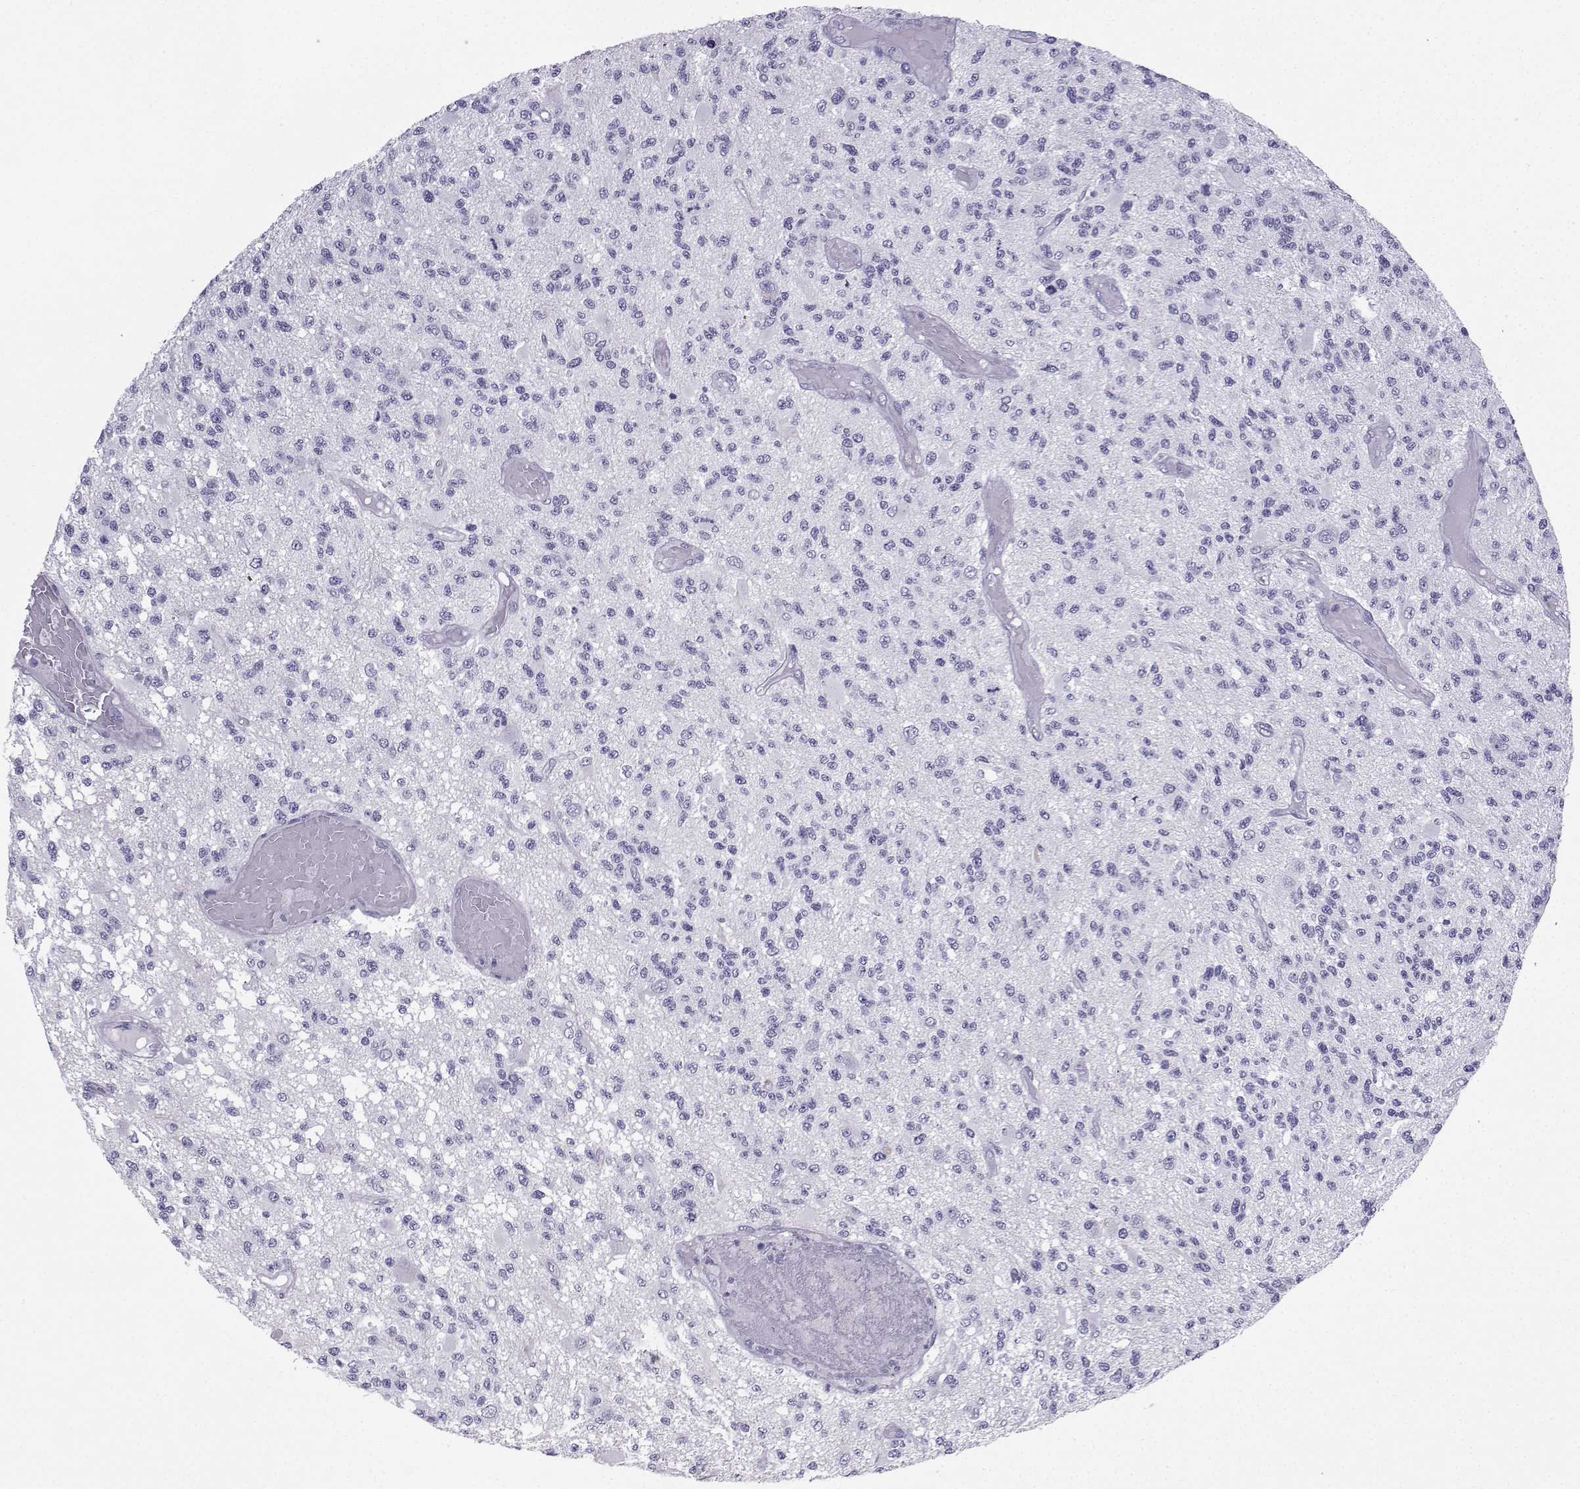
{"staining": {"intensity": "negative", "quantity": "none", "location": "none"}, "tissue": "glioma", "cell_type": "Tumor cells", "image_type": "cancer", "snomed": [{"axis": "morphology", "description": "Glioma, malignant, High grade"}, {"axis": "topography", "description": "Brain"}], "caption": "An image of glioma stained for a protein exhibits no brown staining in tumor cells. Brightfield microscopy of immunohistochemistry (IHC) stained with DAB (3,3'-diaminobenzidine) (brown) and hematoxylin (blue), captured at high magnification.", "gene": "ZBTB8B", "patient": {"sex": "female", "age": 63}}